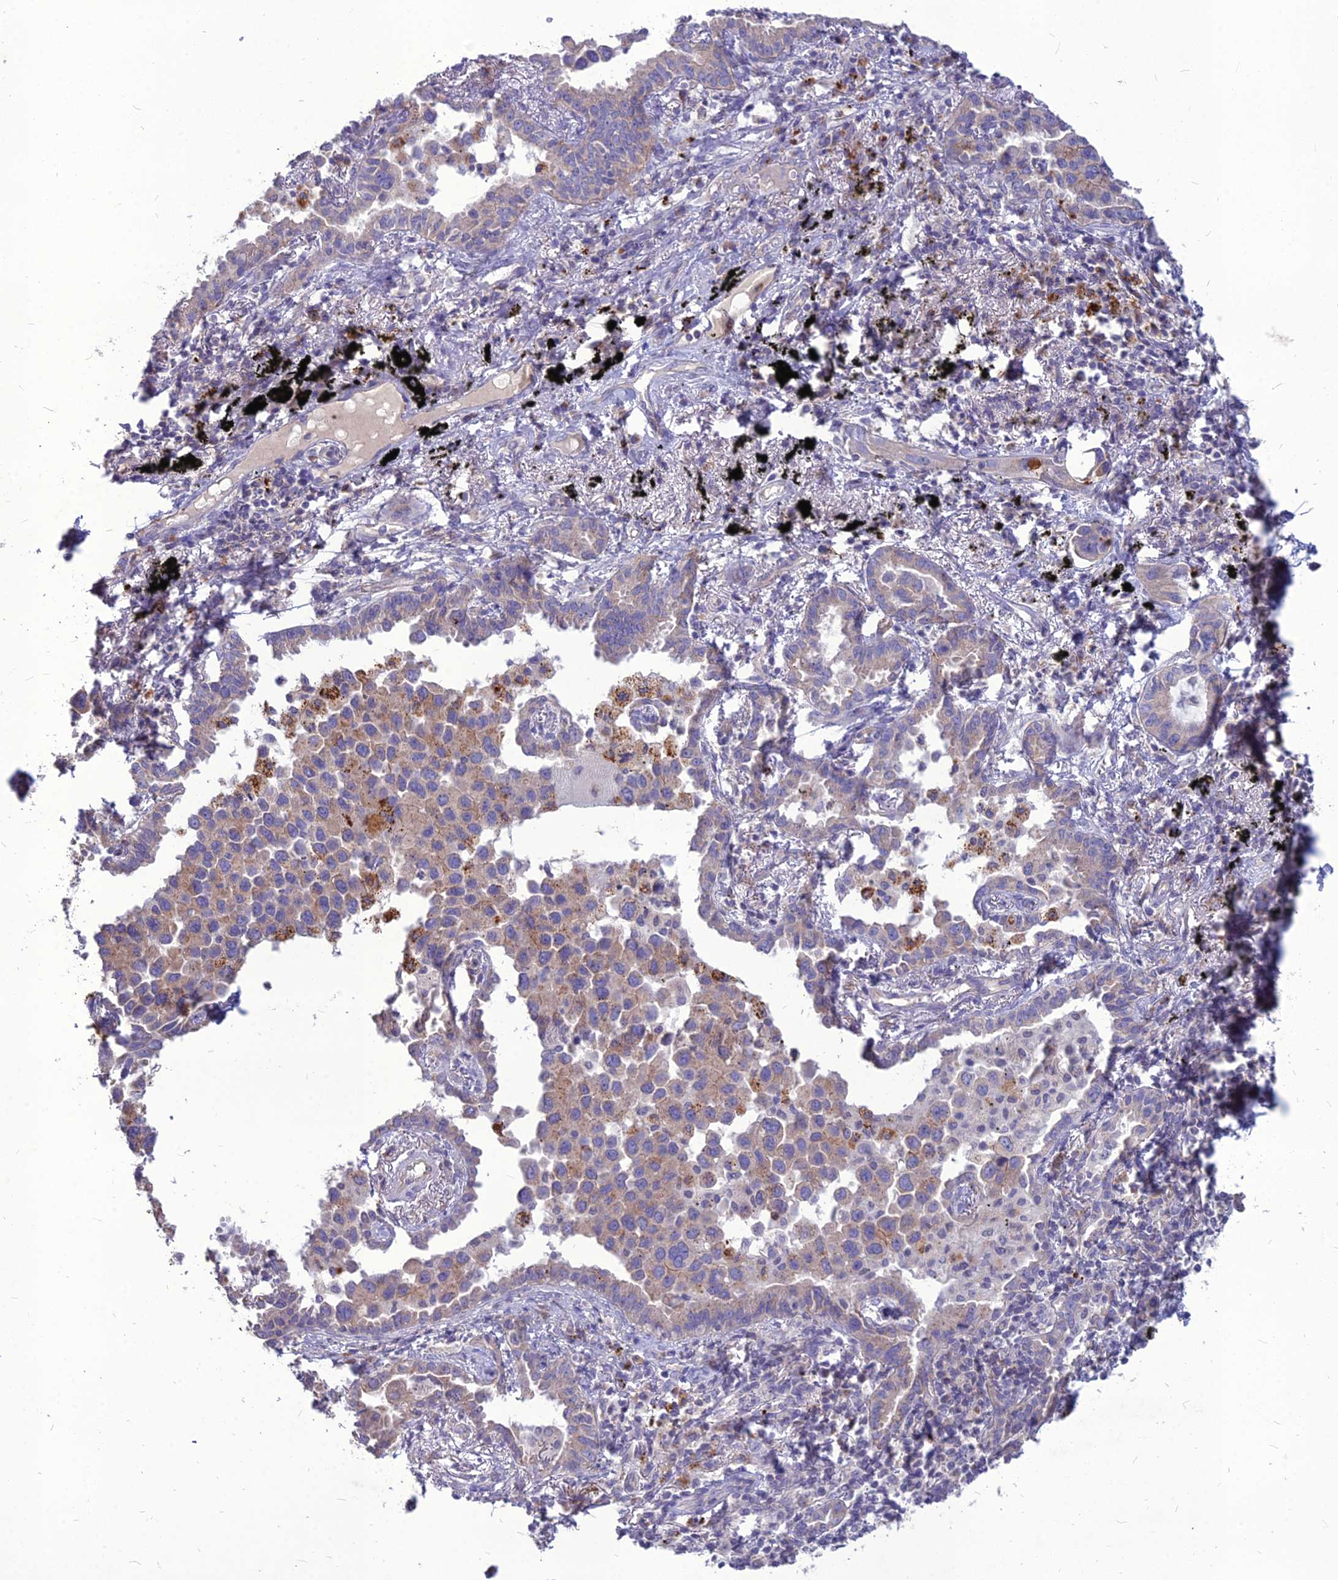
{"staining": {"intensity": "weak", "quantity": "25%-75%", "location": "cytoplasmic/membranous"}, "tissue": "lung cancer", "cell_type": "Tumor cells", "image_type": "cancer", "snomed": [{"axis": "morphology", "description": "Adenocarcinoma, NOS"}, {"axis": "topography", "description": "Lung"}], "caption": "A high-resolution histopathology image shows immunohistochemistry (IHC) staining of lung cancer (adenocarcinoma), which exhibits weak cytoplasmic/membranous positivity in approximately 25%-75% of tumor cells.", "gene": "PCED1B", "patient": {"sex": "male", "age": 67}}